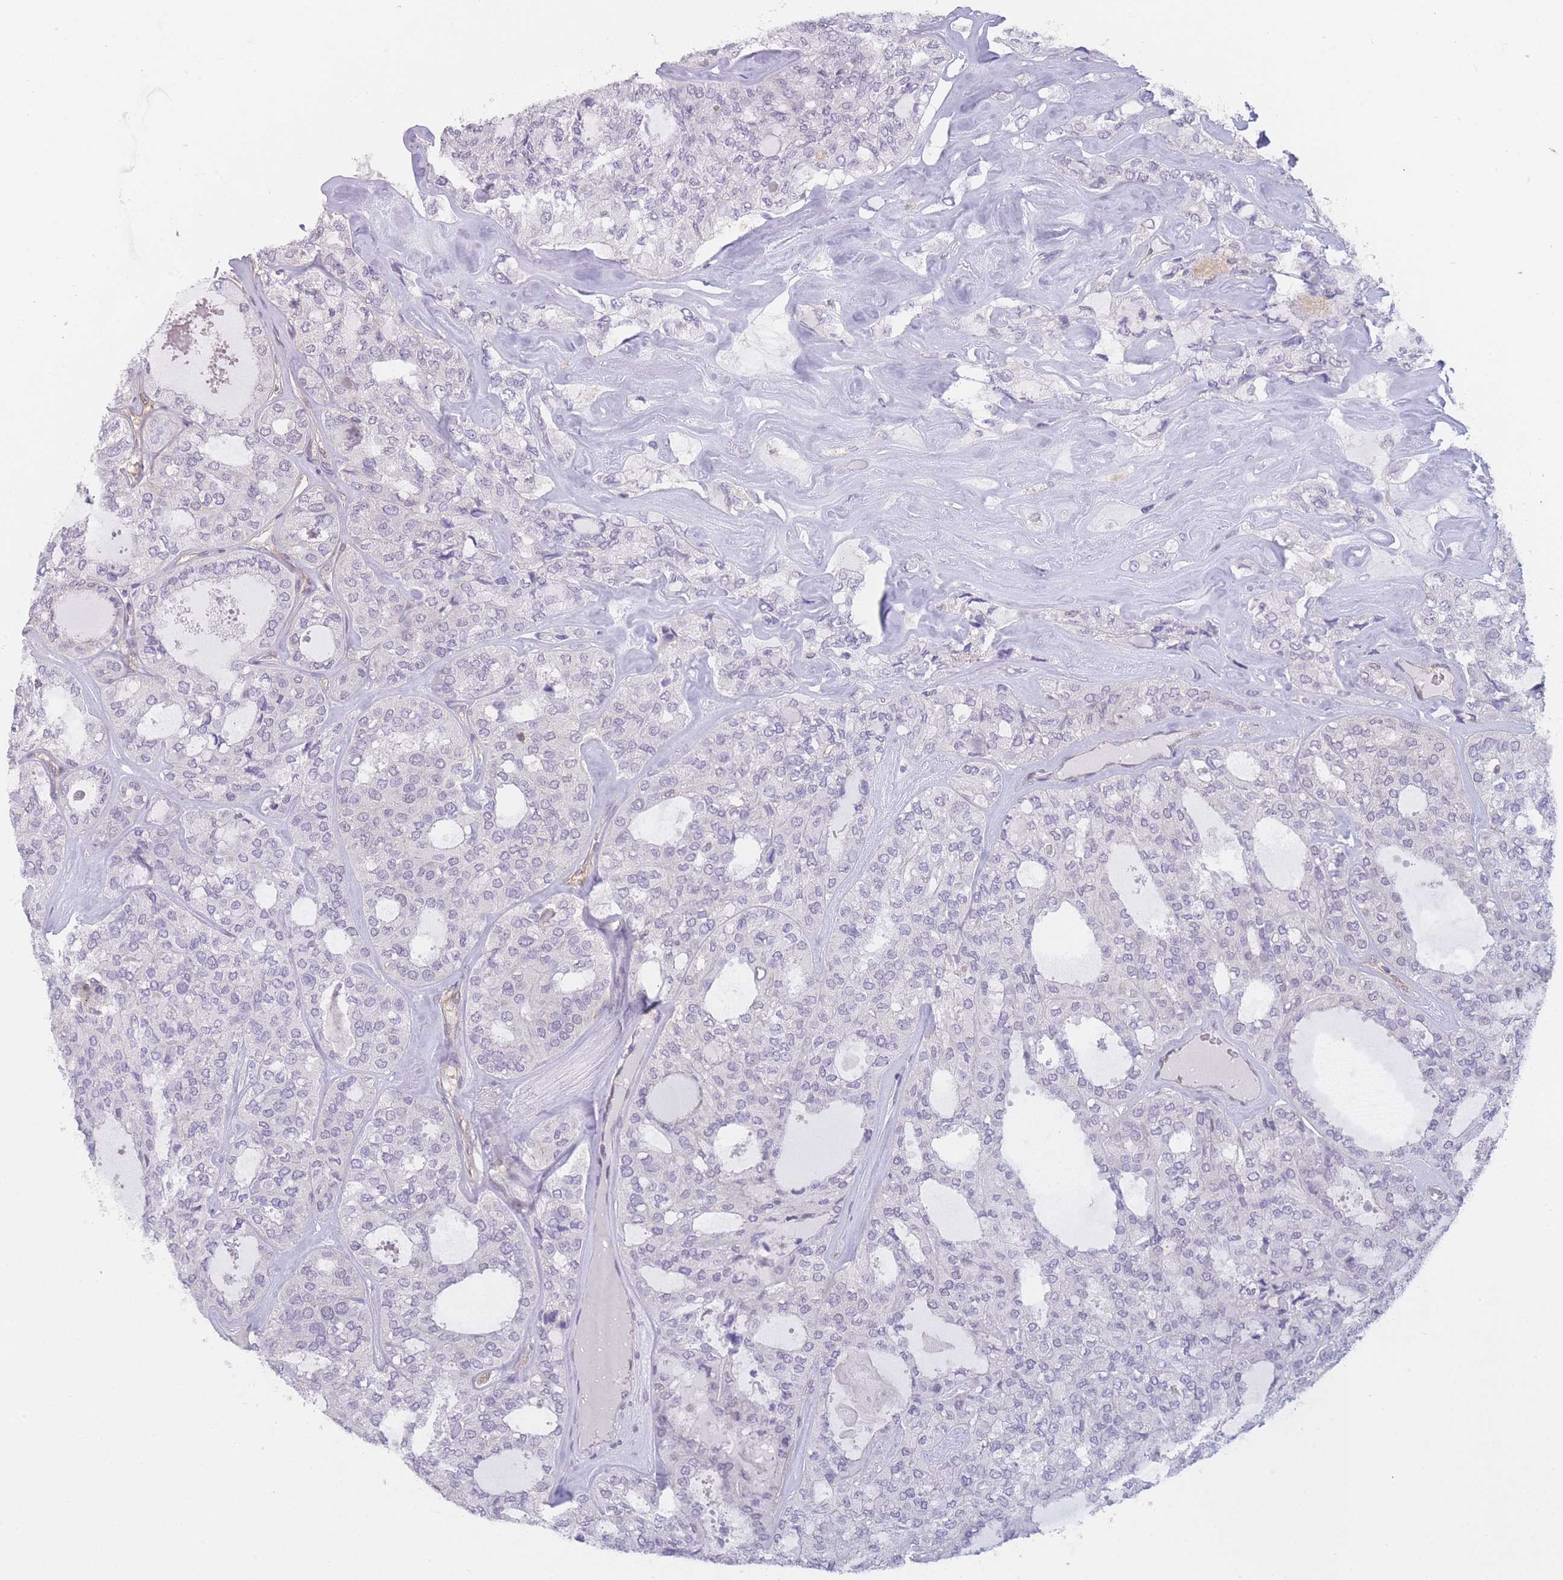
{"staining": {"intensity": "negative", "quantity": "none", "location": "none"}, "tissue": "thyroid cancer", "cell_type": "Tumor cells", "image_type": "cancer", "snomed": [{"axis": "morphology", "description": "Follicular adenoma carcinoma, NOS"}, {"axis": "topography", "description": "Thyroid gland"}], "caption": "Immunohistochemistry (IHC) of thyroid follicular adenoma carcinoma exhibits no staining in tumor cells.", "gene": "MRI1", "patient": {"sex": "male", "age": 75}}